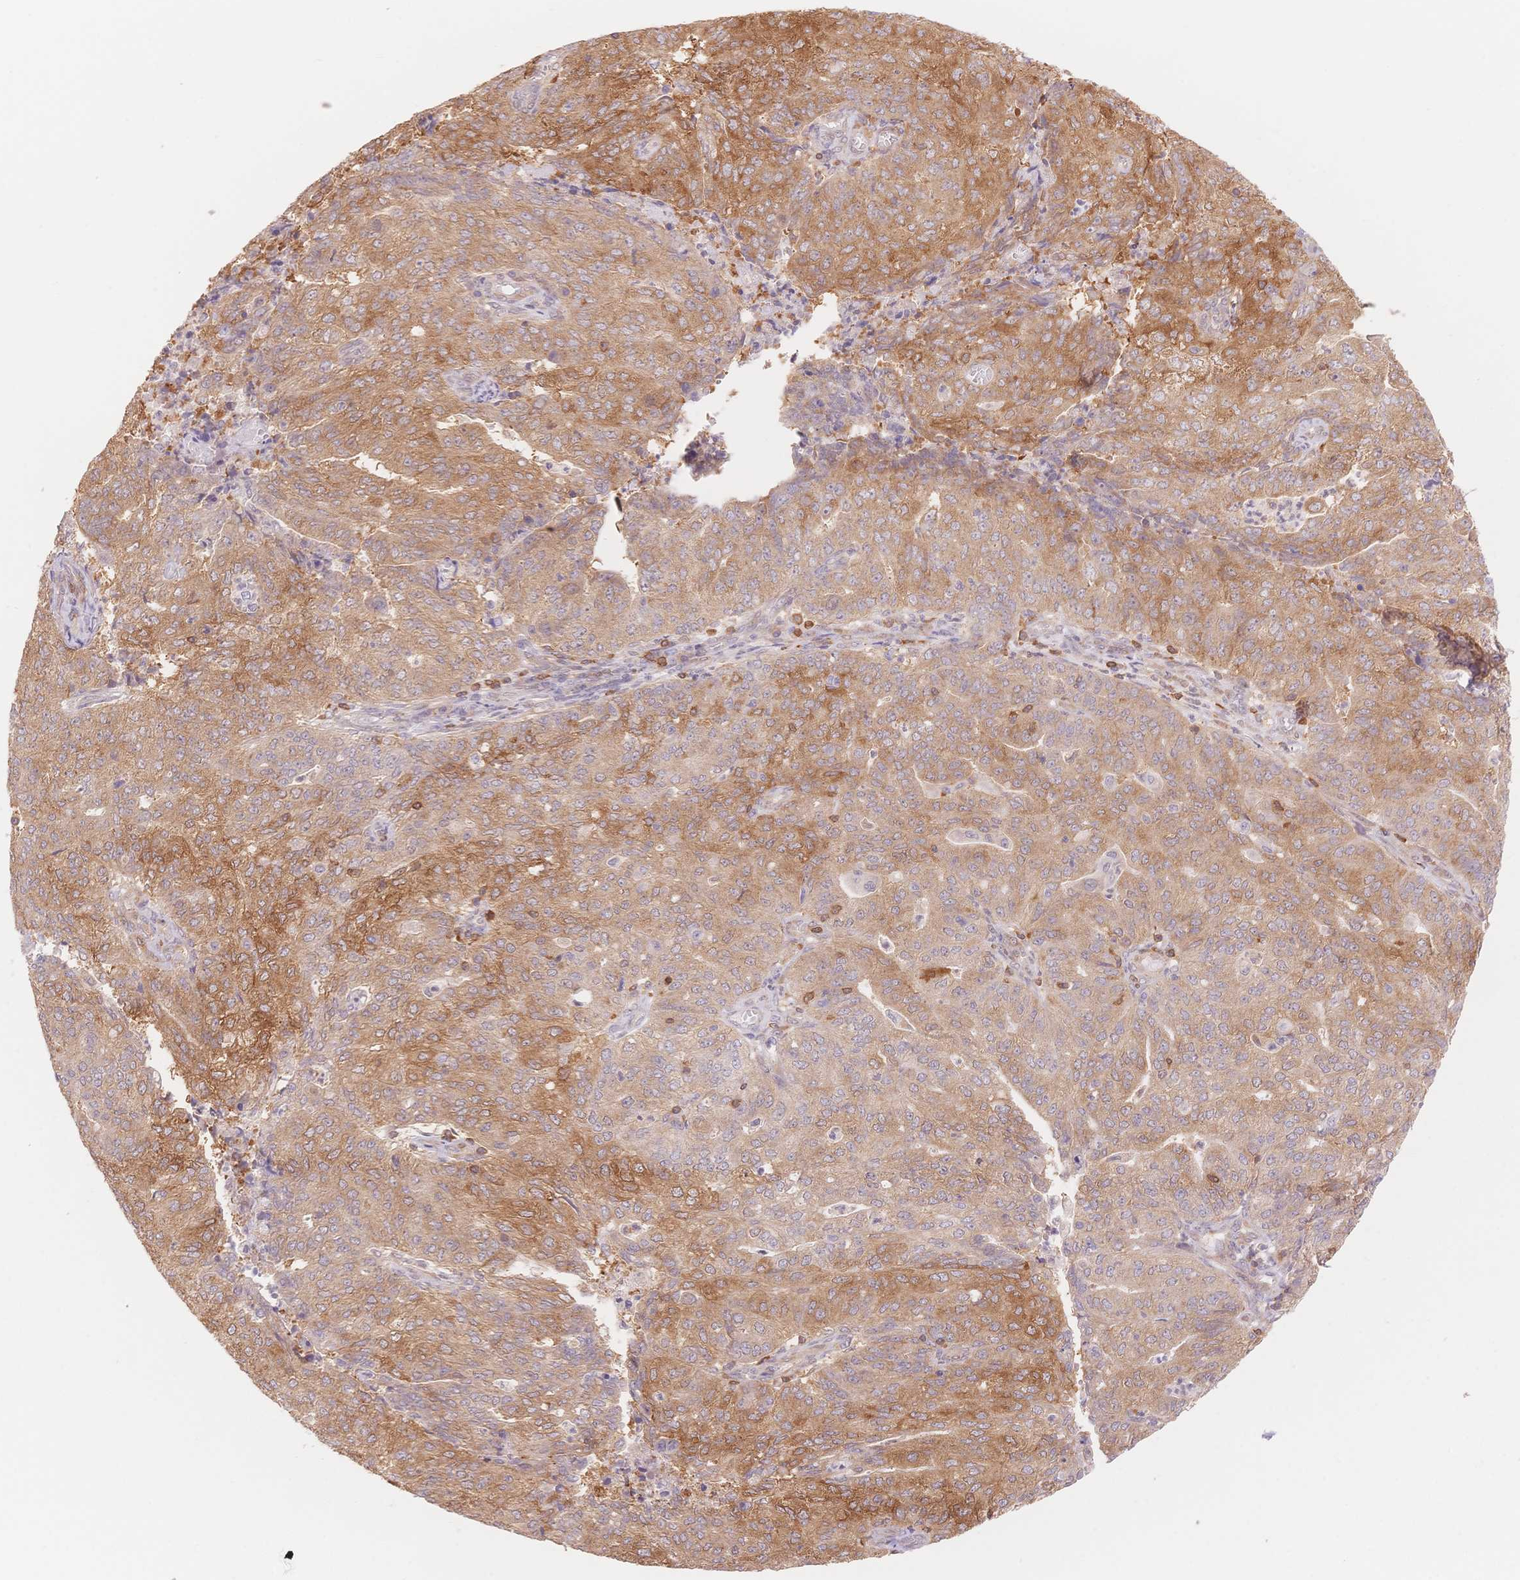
{"staining": {"intensity": "moderate", "quantity": ">75%", "location": "cytoplasmic/membranous"}, "tissue": "endometrial cancer", "cell_type": "Tumor cells", "image_type": "cancer", "snomed": [{"axis": "morphology", "description": "Adenocarcinoma, NOS"}, {"axis": "topography", "description": "Endometrium"}], "caption": "Immunohistochemistry of human endometrial cancer reveals medium levels of moderate cytoplasmic/membranous staining in about >75% of tumor cells.", "gene": "STK39", "patient": {"sex": "female", "age": 82}}